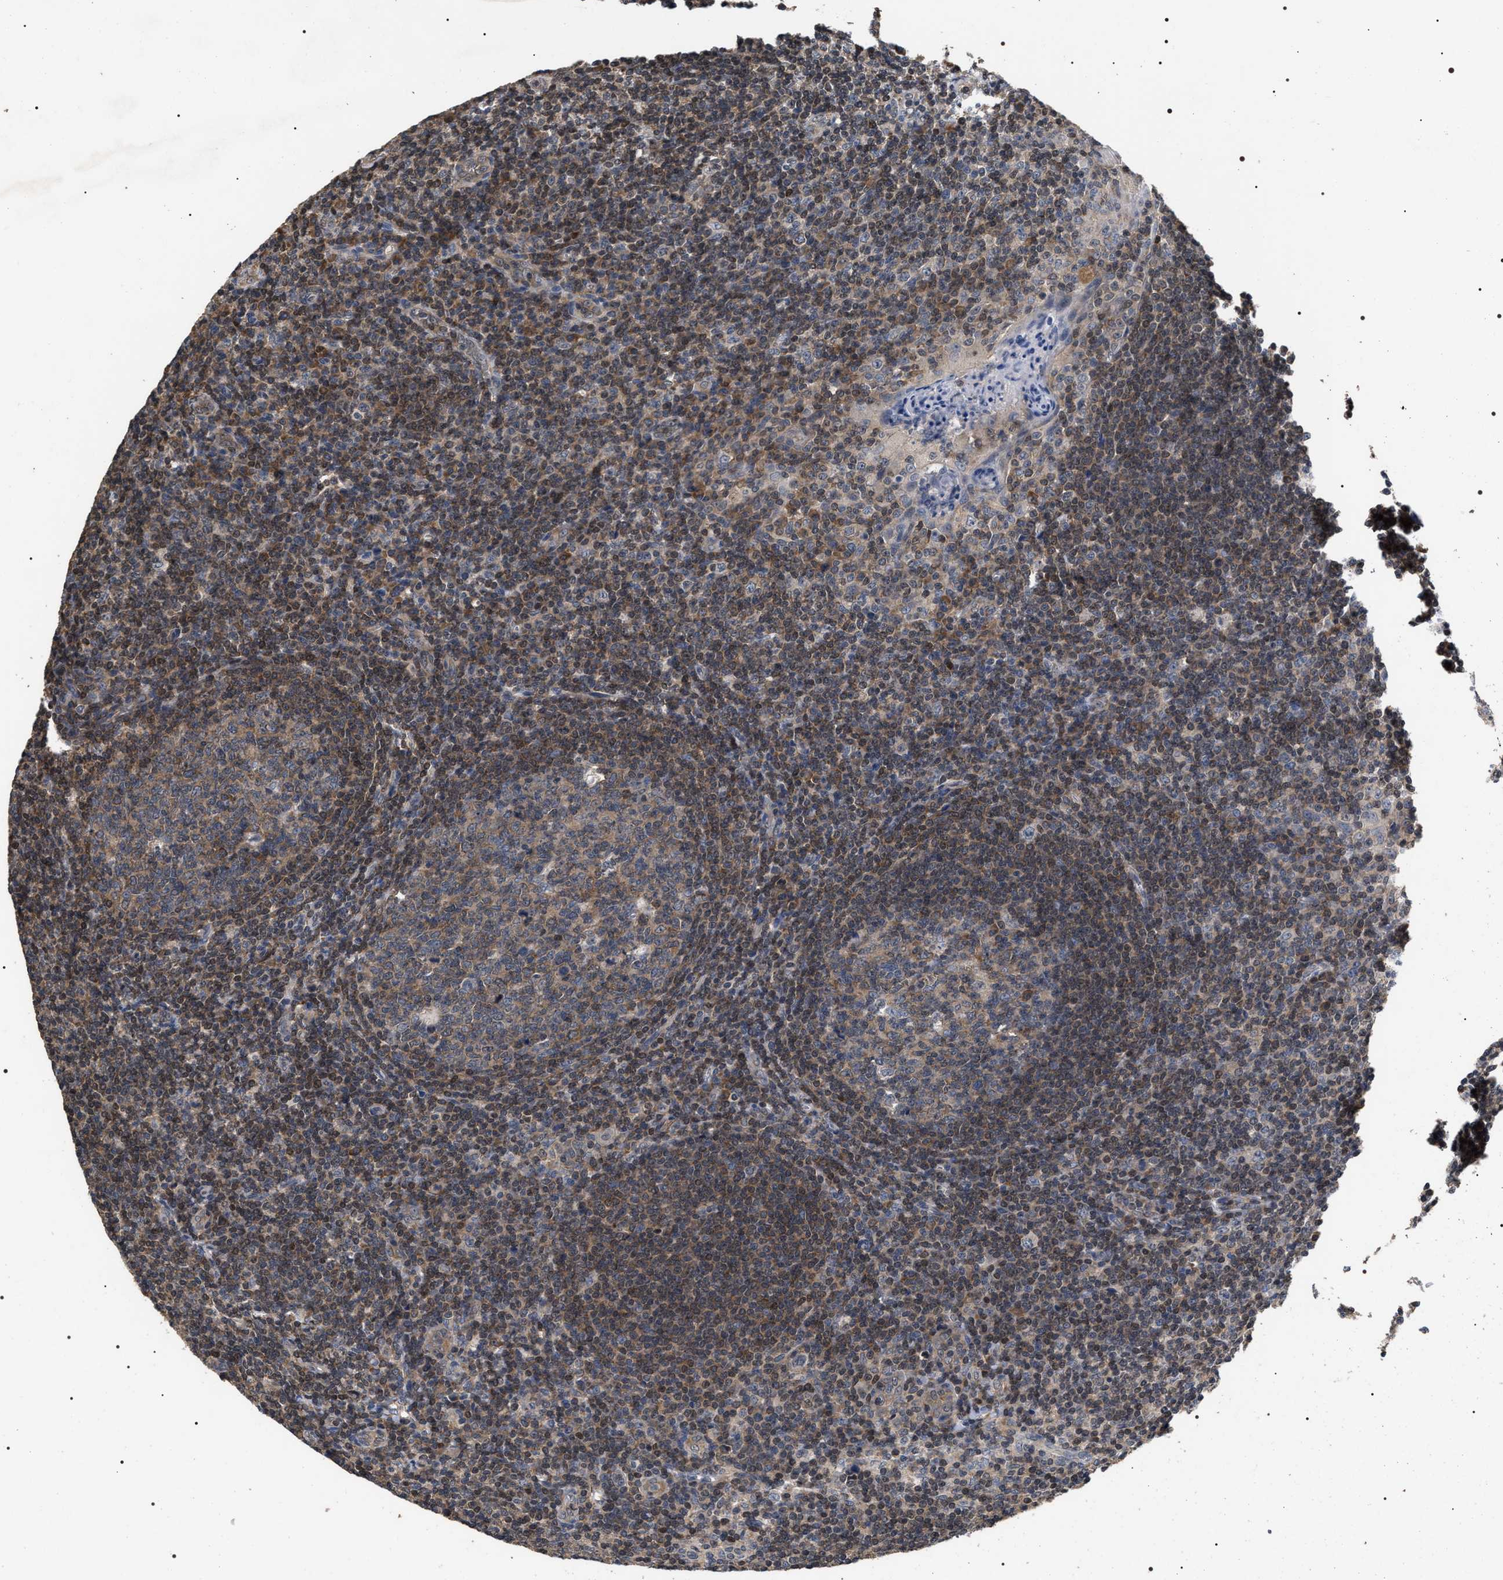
{"staining": {"intensity": "weak", "quantity": "25%-75%", "location": "cytoplasmic/membranous"}, "tissue": "tonsil", "cell_type": "Germinal center cells", "image_type": "normal", "snomed": [{"axis": "morphology", "description": "Normal tissue, NOS"}, {"axis": "topography", "description": "Tonsil"}], "caption": "Immunohistochemistry (IHC) staining of unremarkable tonsil, which displays low levels of weak cytoplasmic/membranous expression in about 25%-75% of germinal center cells indicating weak cytoplasmic/membranous protein positivity. The staining was performed using DAB (3,3'-diaminobenzidine) (brown) for protein detection and nuclei were counterstained in hematoxylin (blue).", "gene": "UPF3A", "patient": {"sex": "male", "age": 37}}